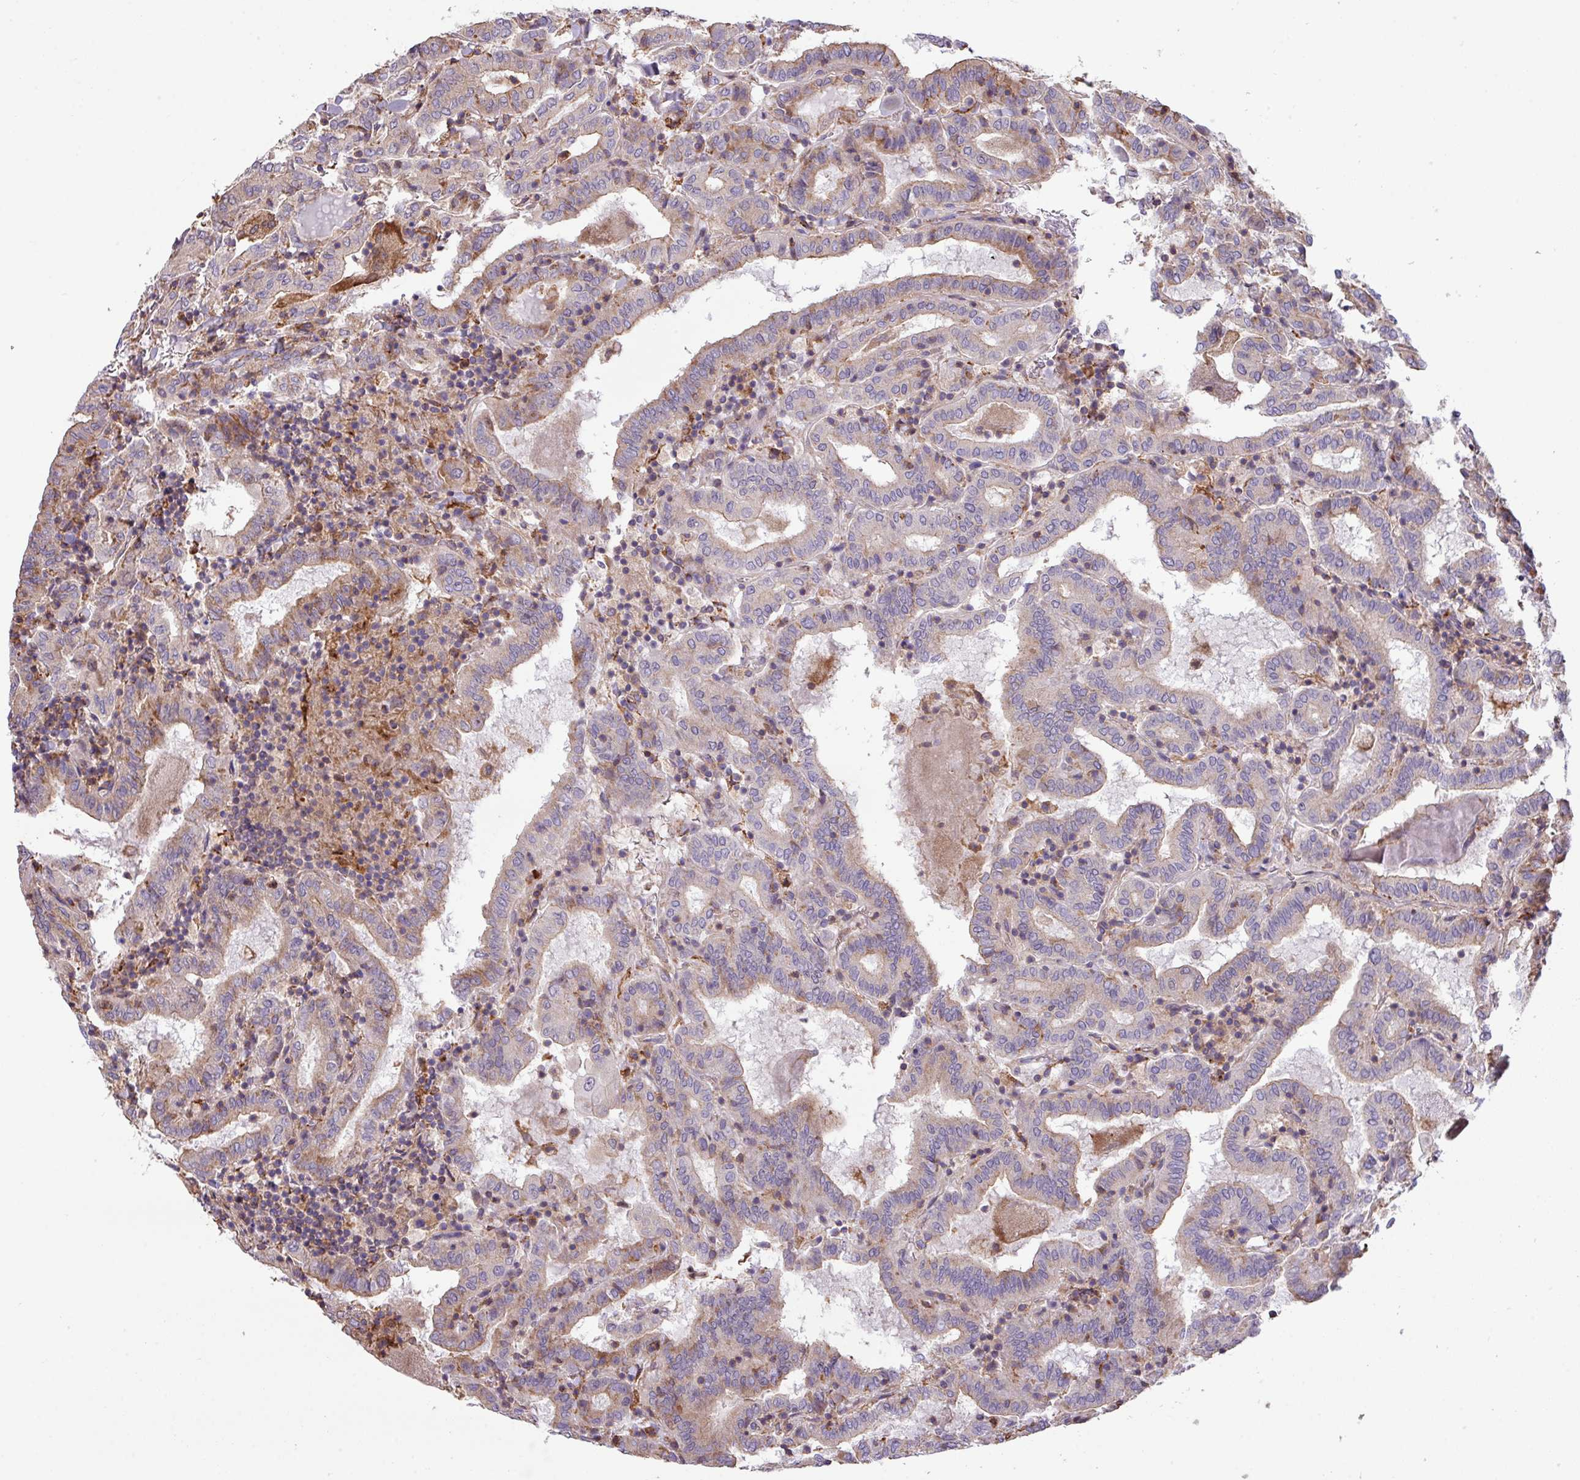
{"staining": {"intensity": "moderate", "quantity": "<25%", "location": "cytoplasmic/membranous"}, "tissue": "thyroid cancer", "cell_type": "Tumor cells", "image_type": "cancer", "snomed": [{"axis": "morphology", "description": "Papillary adenocarcinoma, NOS"}, {"axis": "topography", "description": "Thyroid gland"}], "caption": "Human thyroid cancer (papillary adenocarcinoma) stained for a protein (brown) exhibits moderate cytoplasmic/membranous positive expression in about <25% of tumor cells.", "gene": "LRRC41", "patient": {"sex": "female", "age": 72}}